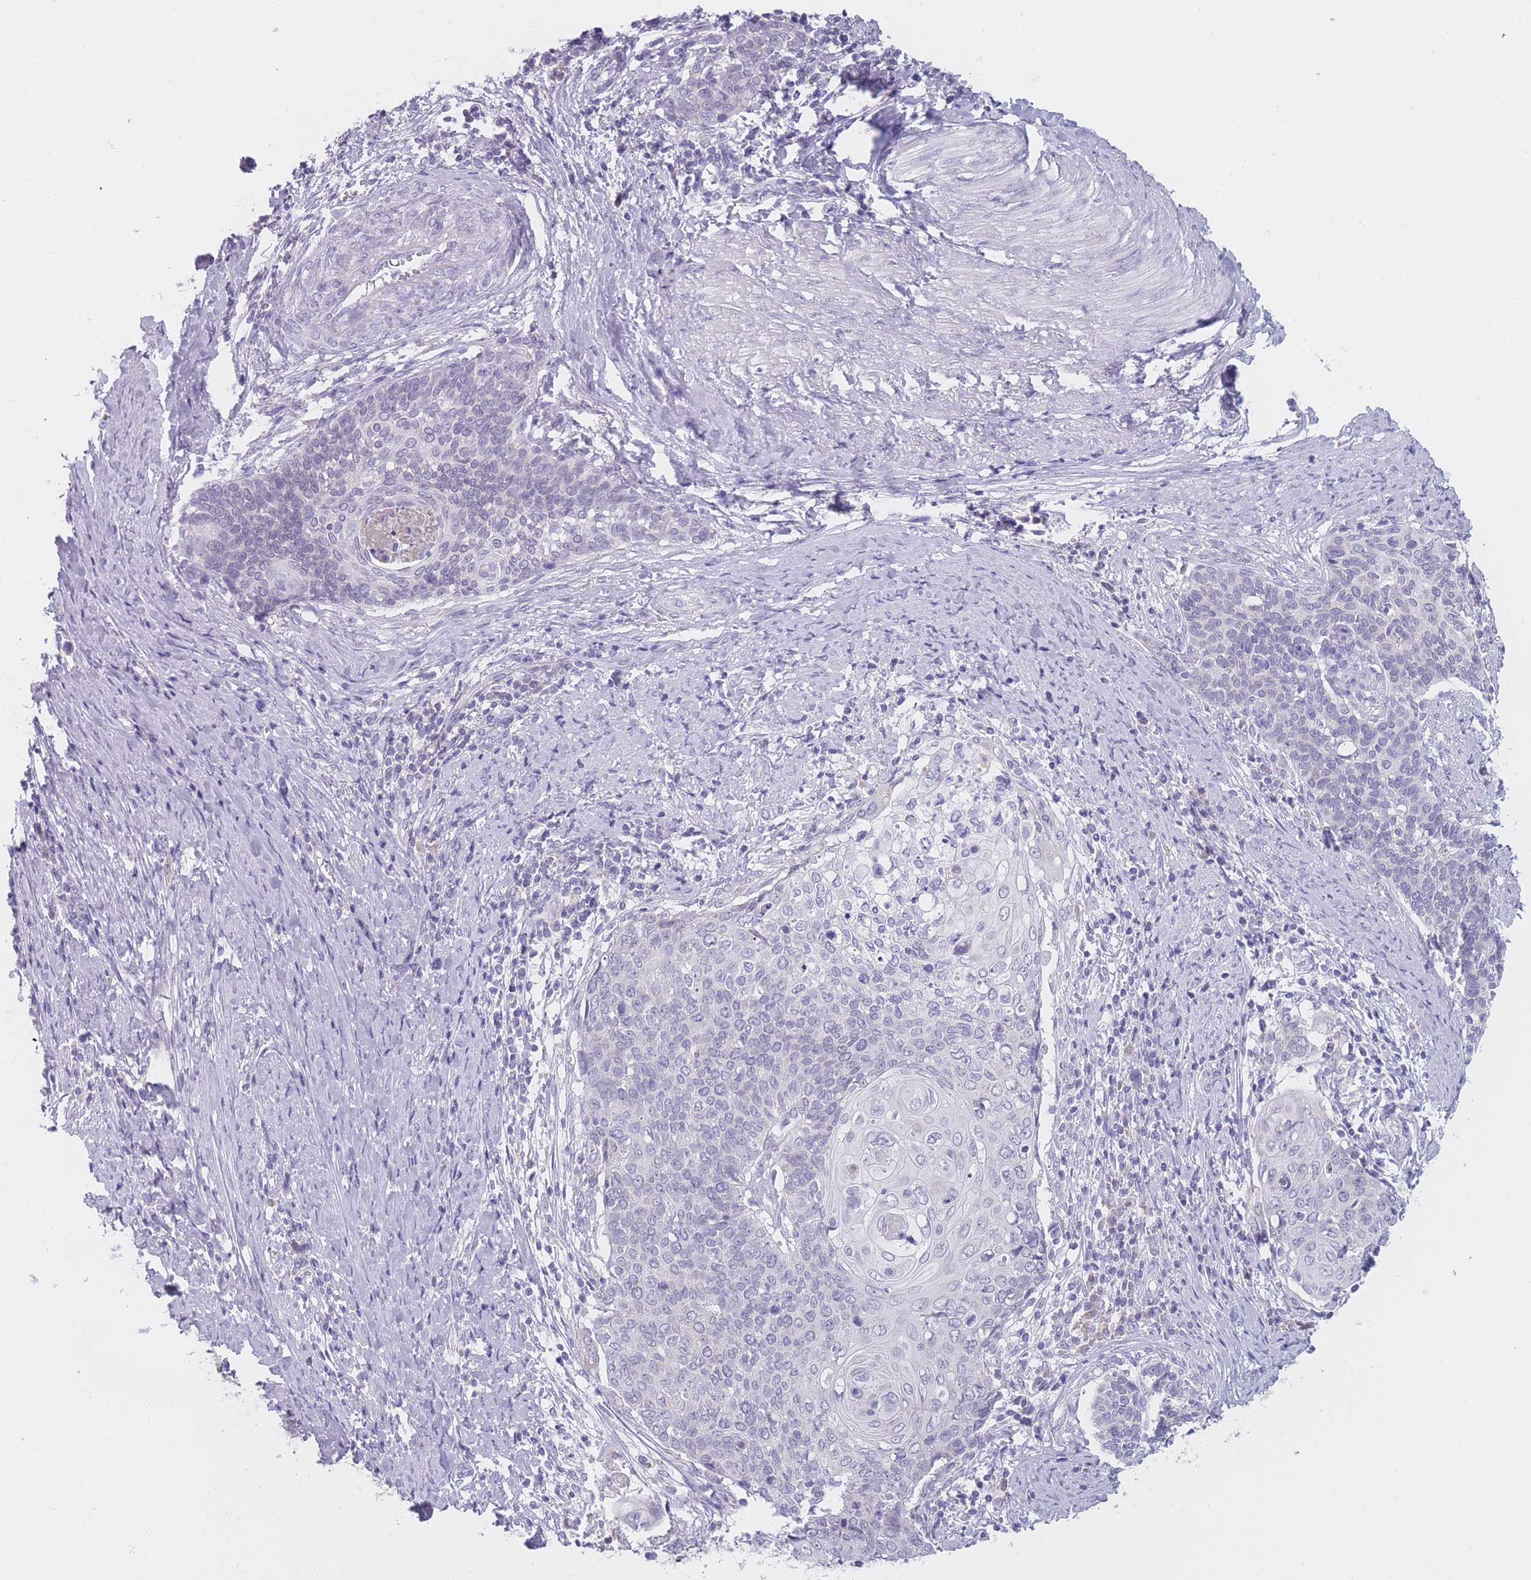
{"staining": {"intensity": "negative", "quantity": "none", "location": "none"}, "tissue": "cervical cancer", "cell_type": "Tumor cells", "image_type": "cancer", "snomed": [{"axis": "morphology", "description": "Squamous cell carcinoma, NOS"}, {"axis": "topography", "description": "Cervix"}], "caption": "IHC of human cervical cancer (squamous cell carcinoma) reveals no staining in tumor cells. The staining is performed using DAB (3,3'-diaminobenzidine) brown chromogen with nuclei counter-stained in using hematoxylin.", "gene": "MRPS14", "patient": {"sex": "female", "age": 39}}